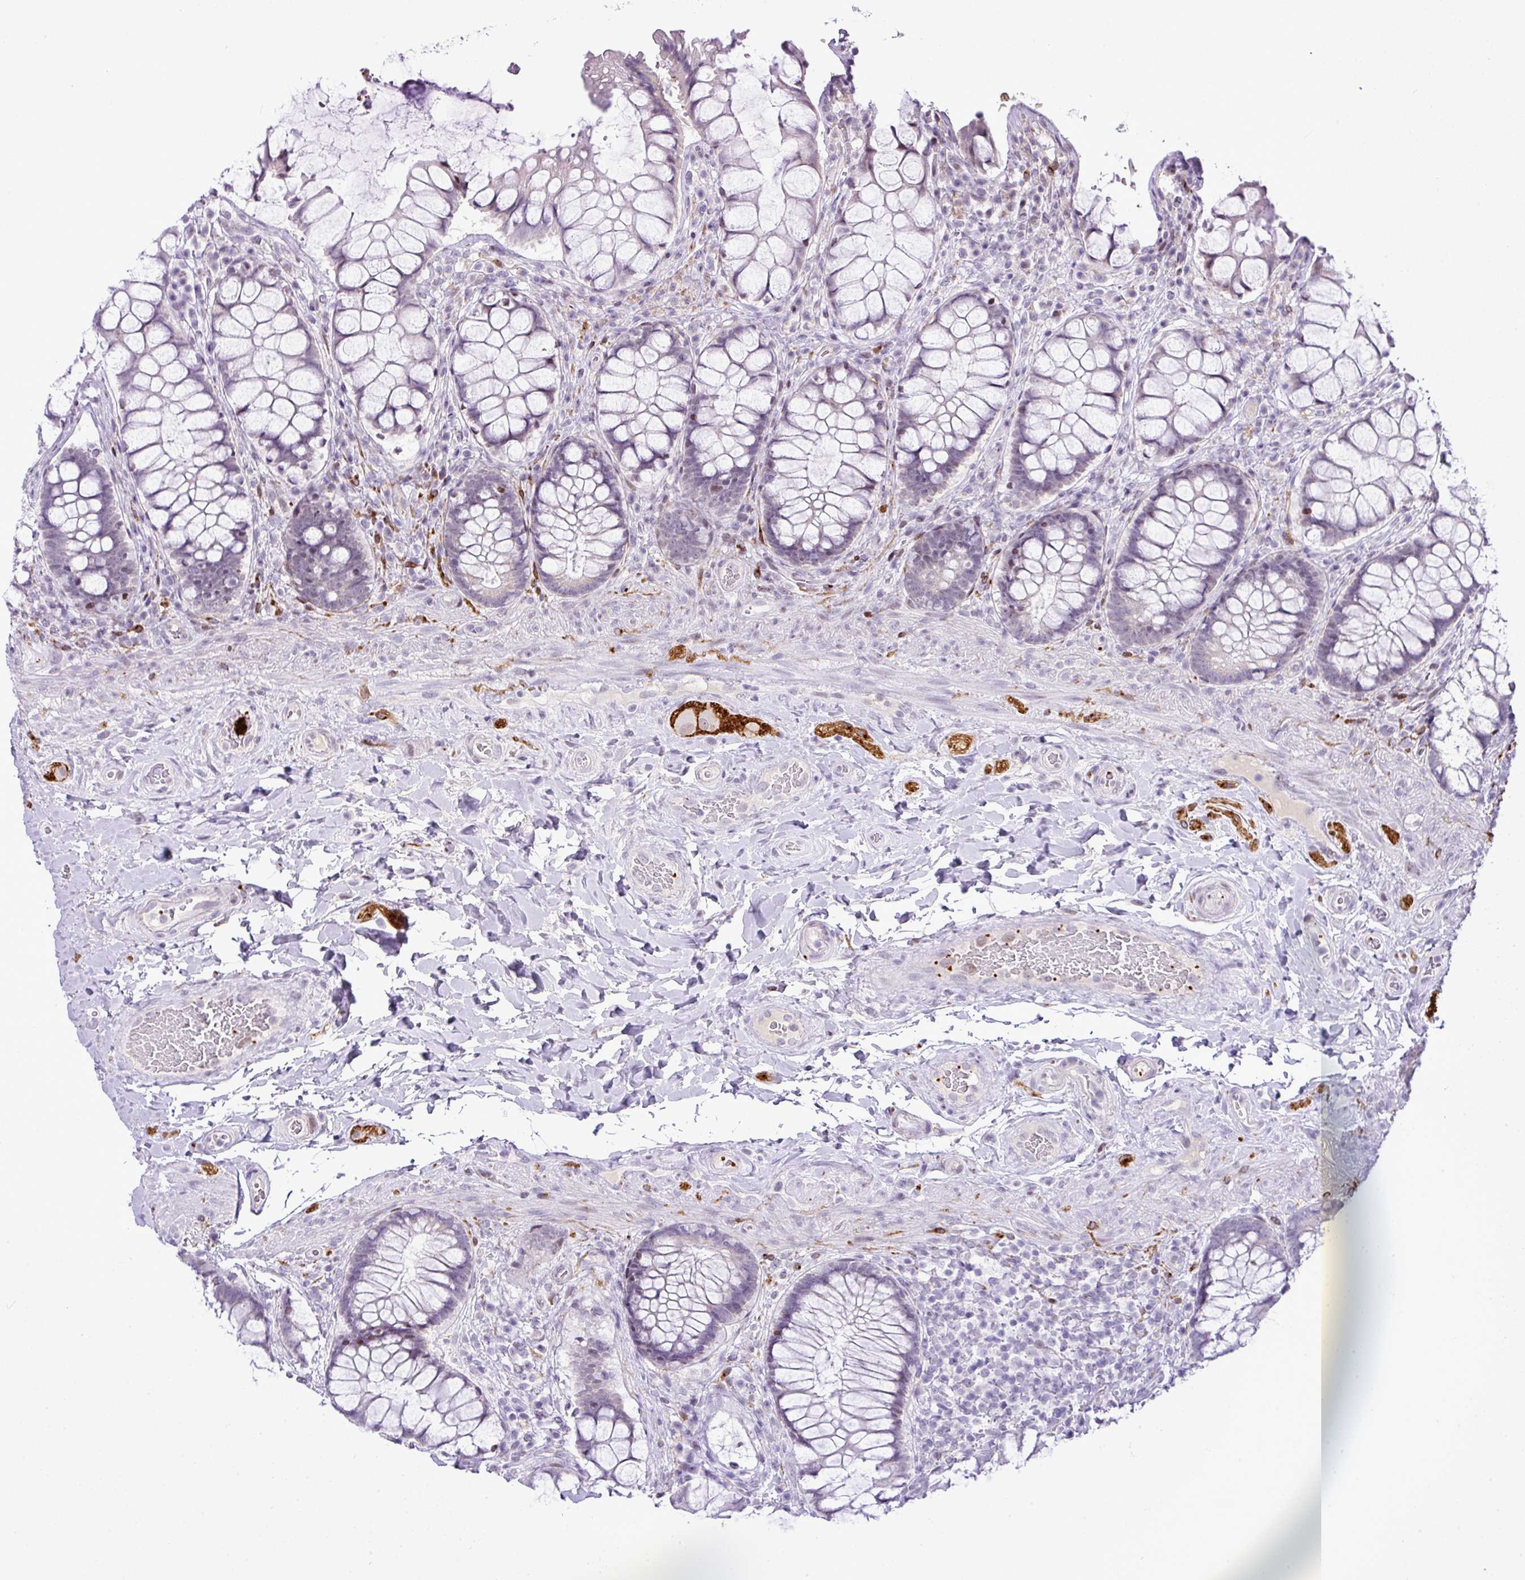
{"staining": {"intensity": "weak", "quantity": "<25%", "location": "nuclear"}, "tissue": "rectum", "cell_type": "Glandular cells", "image_type": "normal", "snomed": [{"axis": "morphology", "description": "Normal tissue, NOS"}, {"axis": "topography", "description": "Rectum"}], "caption": "DAB immunohistochemical staining of benign human rectum displays no significant expression in glandular cells.", "gene": "CMTM5", "patient": {"sex": "female", "age": 58}}